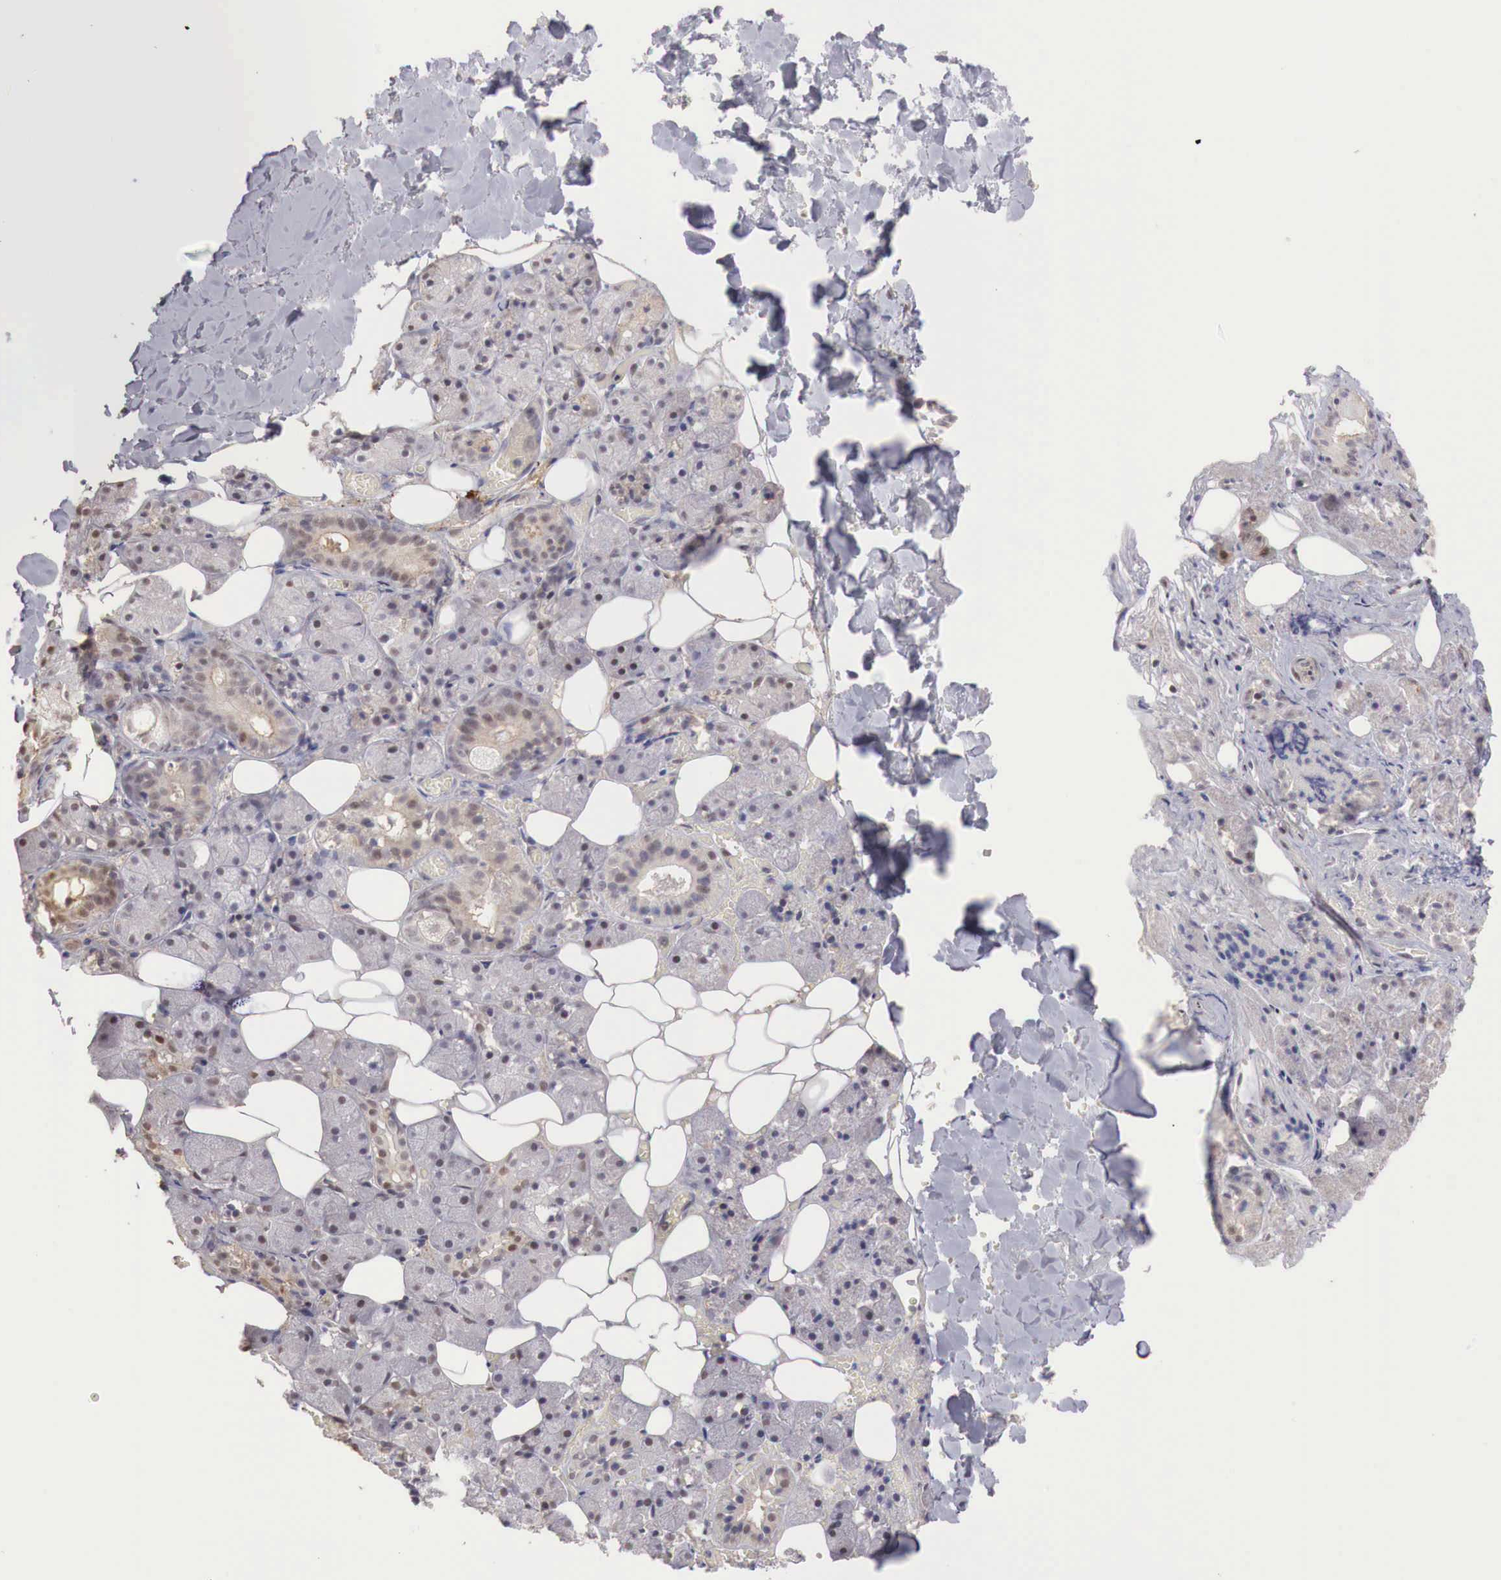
{"staining": {"intensity": "weak", "quantity": "25%-75%", "location": "cytoplasmic/membranous"}, "tissue": "salivary gland", "cell_type": "Glandular cells", "image_type": "normal", "snomed": [{"axis": "morphology", "description": "Normal tissue, NOS"}, {"axis": "topography", "description": "Salivary gland"}], "caption": "Weak cytoplasmic/membranous positivity is seen in about 25%-75% of glandular cells in benign salivary gland.", "gene": "TBC1D9", "patient": {"sex": "female", "age": 55}}